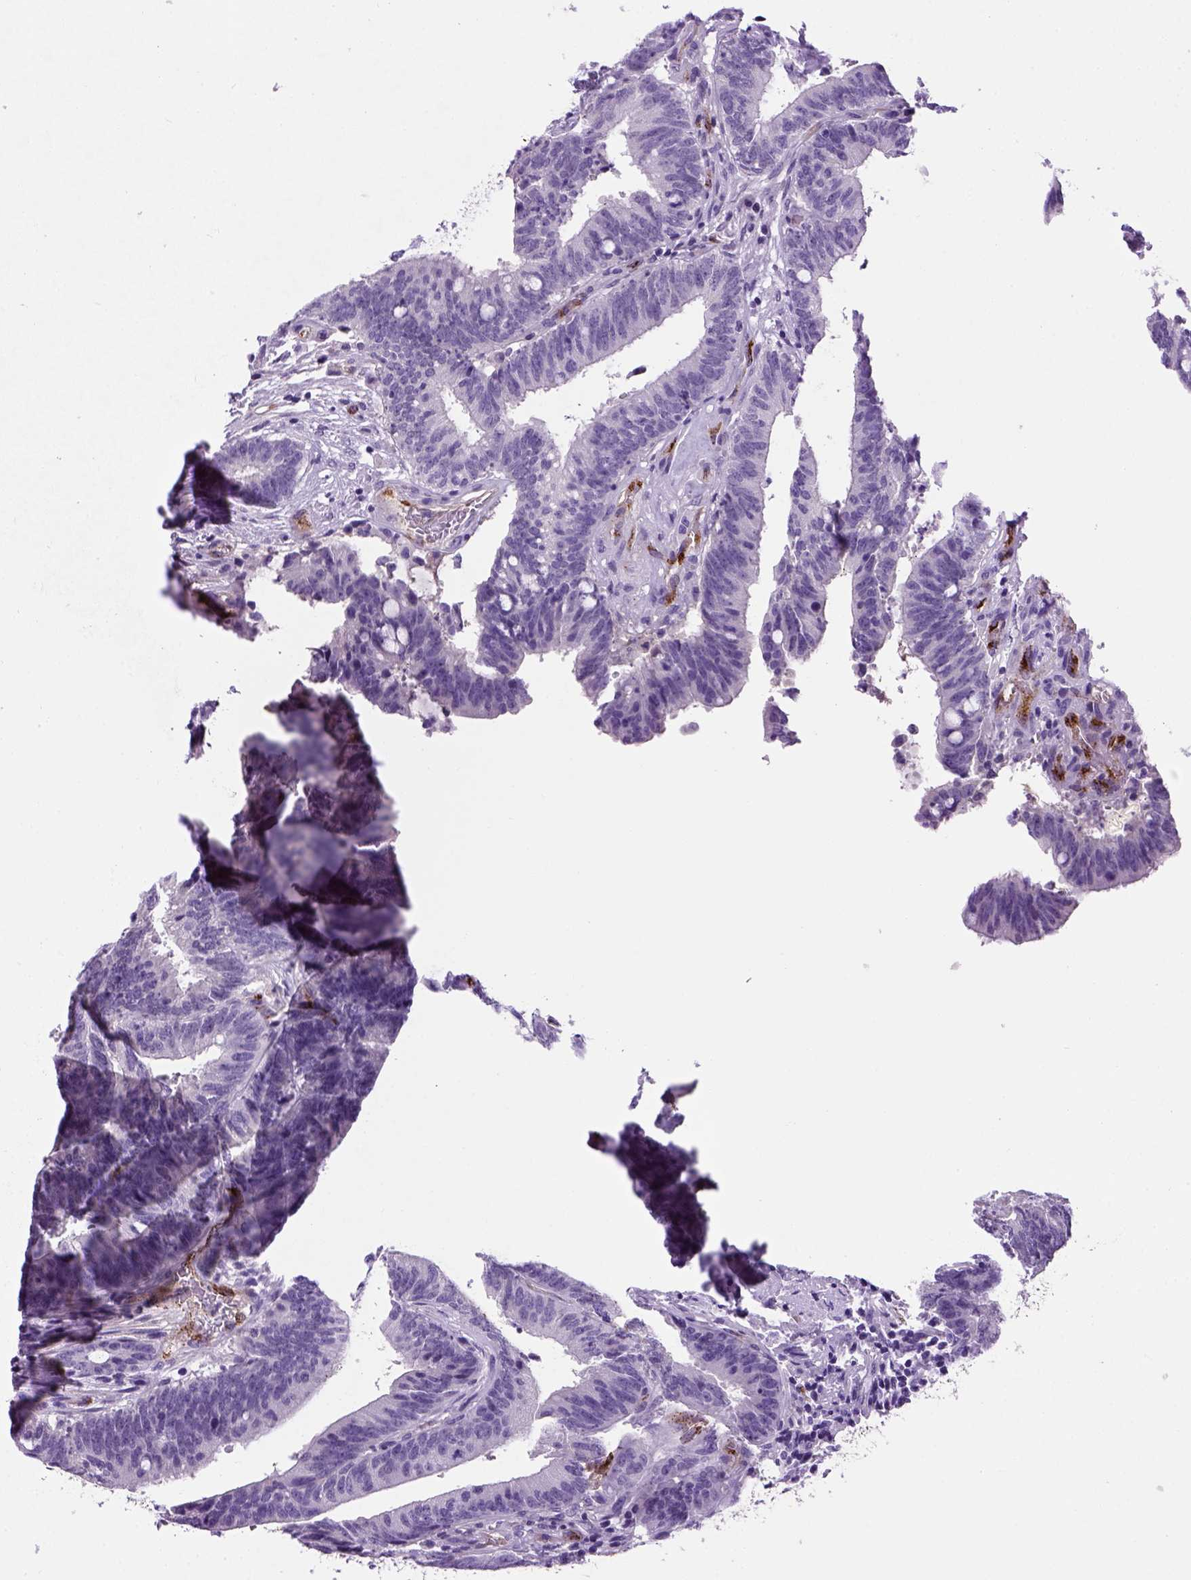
{"staining": {"intensity": "negative", "quantity": "none", "location": "none"}, "tissue": "colorectal cancer", "cell_type": "Tumor cells", "image_type": "cancer", "snomed": [{"axis": "morphology", "description": "Adenocarcinoma, NOS"}, {"axis": "topography", "description": "Colon"}], "caption": "Tumor cells show no significant protein expression in colorectal cancer.", "gene": "VWF", "patient": {"sex": "female", "age": 43}}